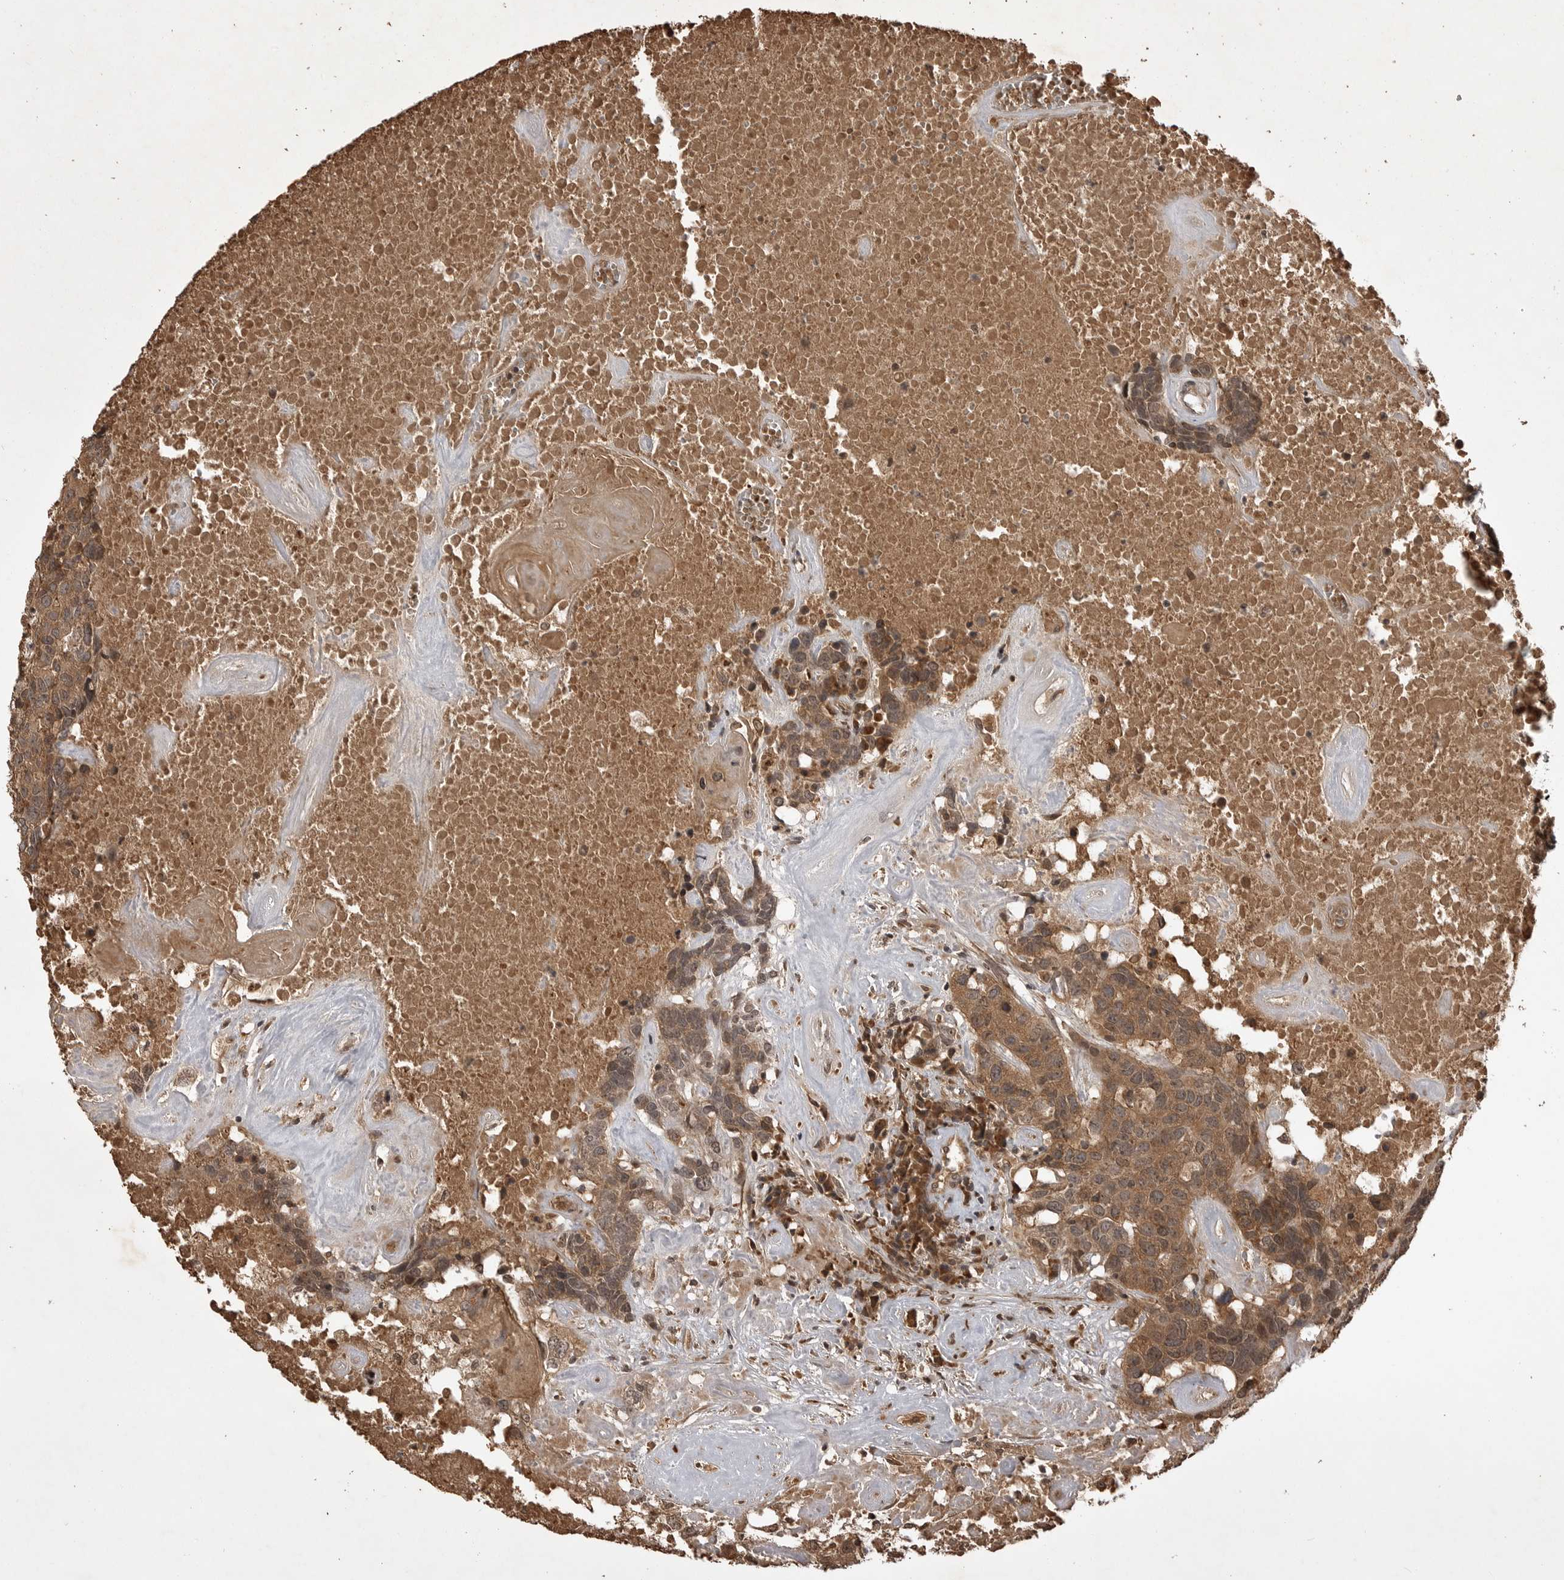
{"staining": {"intensity": "moderate", "quantity": ">75%", "location": "cytoplasmic/membranous,nuclear"}, "tissue": "head and neck cancer", "cell_type": "Tumor cells", "image_type": "cancer", "snomed": [{"axis": "morphology", "description": "Squamous cell carcinoma, NOS"}, {"axis": "topography", "description": "Head-Neck"}], "caption": "Squamous cell carcinoma (head and neck) was stained to show a protein in brown. There is medium levels of moderate cytoplasmic/membranous and nuclear positivity in about >75% of tumor cells.", "gene": "AKAP7", "patient": {"sex": "male", "age": 66}}